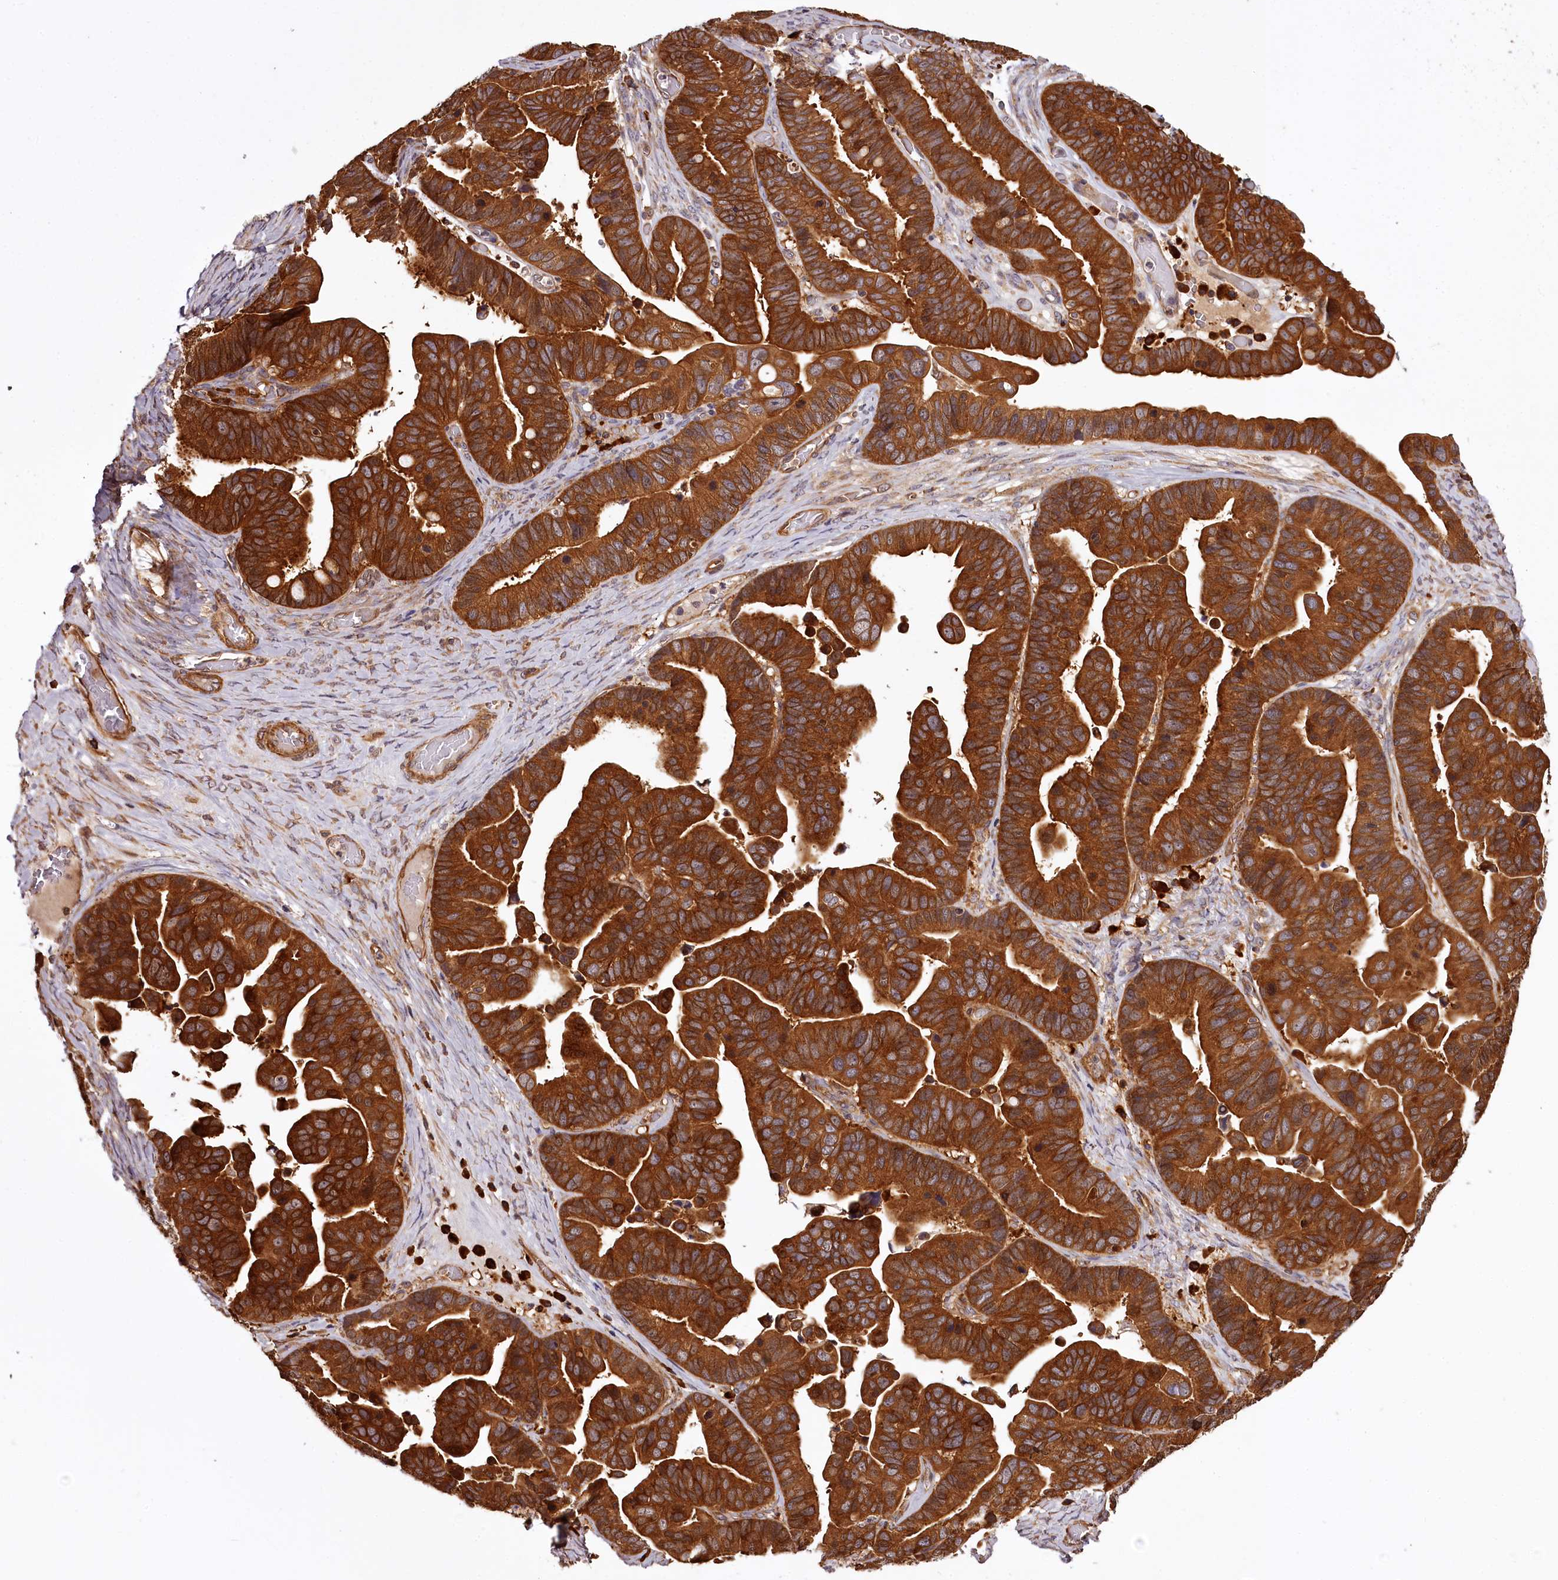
{"staining": {"intensity": "strong", "quantity": ">75%", "location": "cytoplasmic/membranous"}, "tissue": "ovarian cancer", "cell_type": "Tumor cells", "image_type": "cancer", "snomed": [{"axis": "morphology", "description": "Cystadenocarcinoma, serous, NOS"}, {"axis": "topography", "description": "Ovary"}], "caption": "Immunohistochemistry micrograph of neoplastic tissue: human ovarian serous cystadenocarcinoma stained using immunohistochemistry displays high levels of strong protein expression localized specifically in the cytoplasmic/membranous of tumor cells, appearing as a cytoplasmic/membranous brown color.", "gene": "TARS1", "patient": {"sex": "female", "age": 56}}